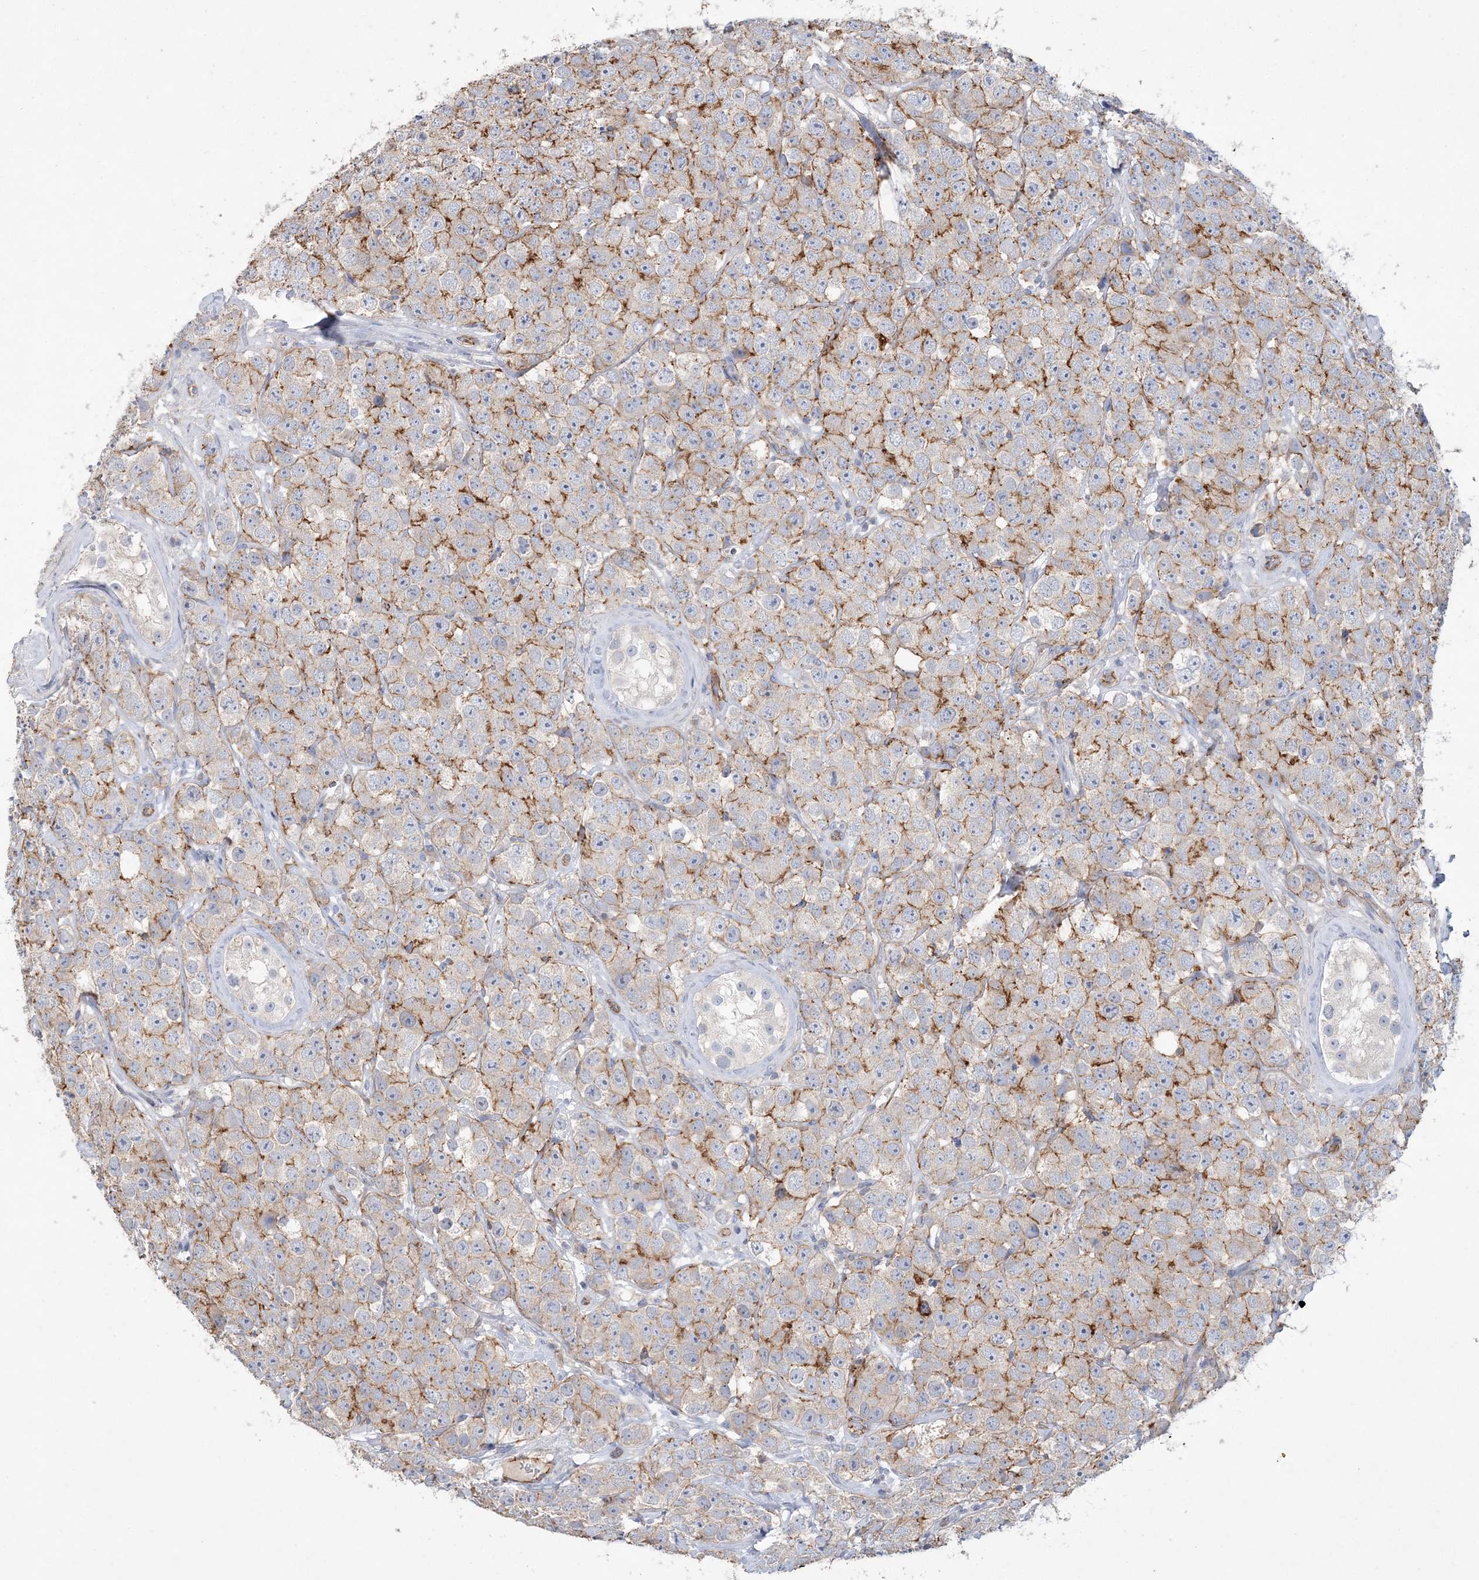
{"staining": {"intensity": "moderate", "quantity": "25%-75%", "location": "cytoplasmic/membranous"}, "tissue": "testis cancer", "cell_type": "Tumor cells", "image_type": "cancer", "snomed": [{"axis": "morphology", "description": "Seminoma, NOS"}, {"axis": "topography", "description": "Testis"}], "caption": "This photomicrograph reveals immunohistochemistry (IHC) staining of human testis cancer (seminoma), with medium moderate cytoplasmic/membranous positivity in approximately 25%-75% of tumor cells.", "gene": "PIGC", "patient": {"sex": "male", "age": 28}}